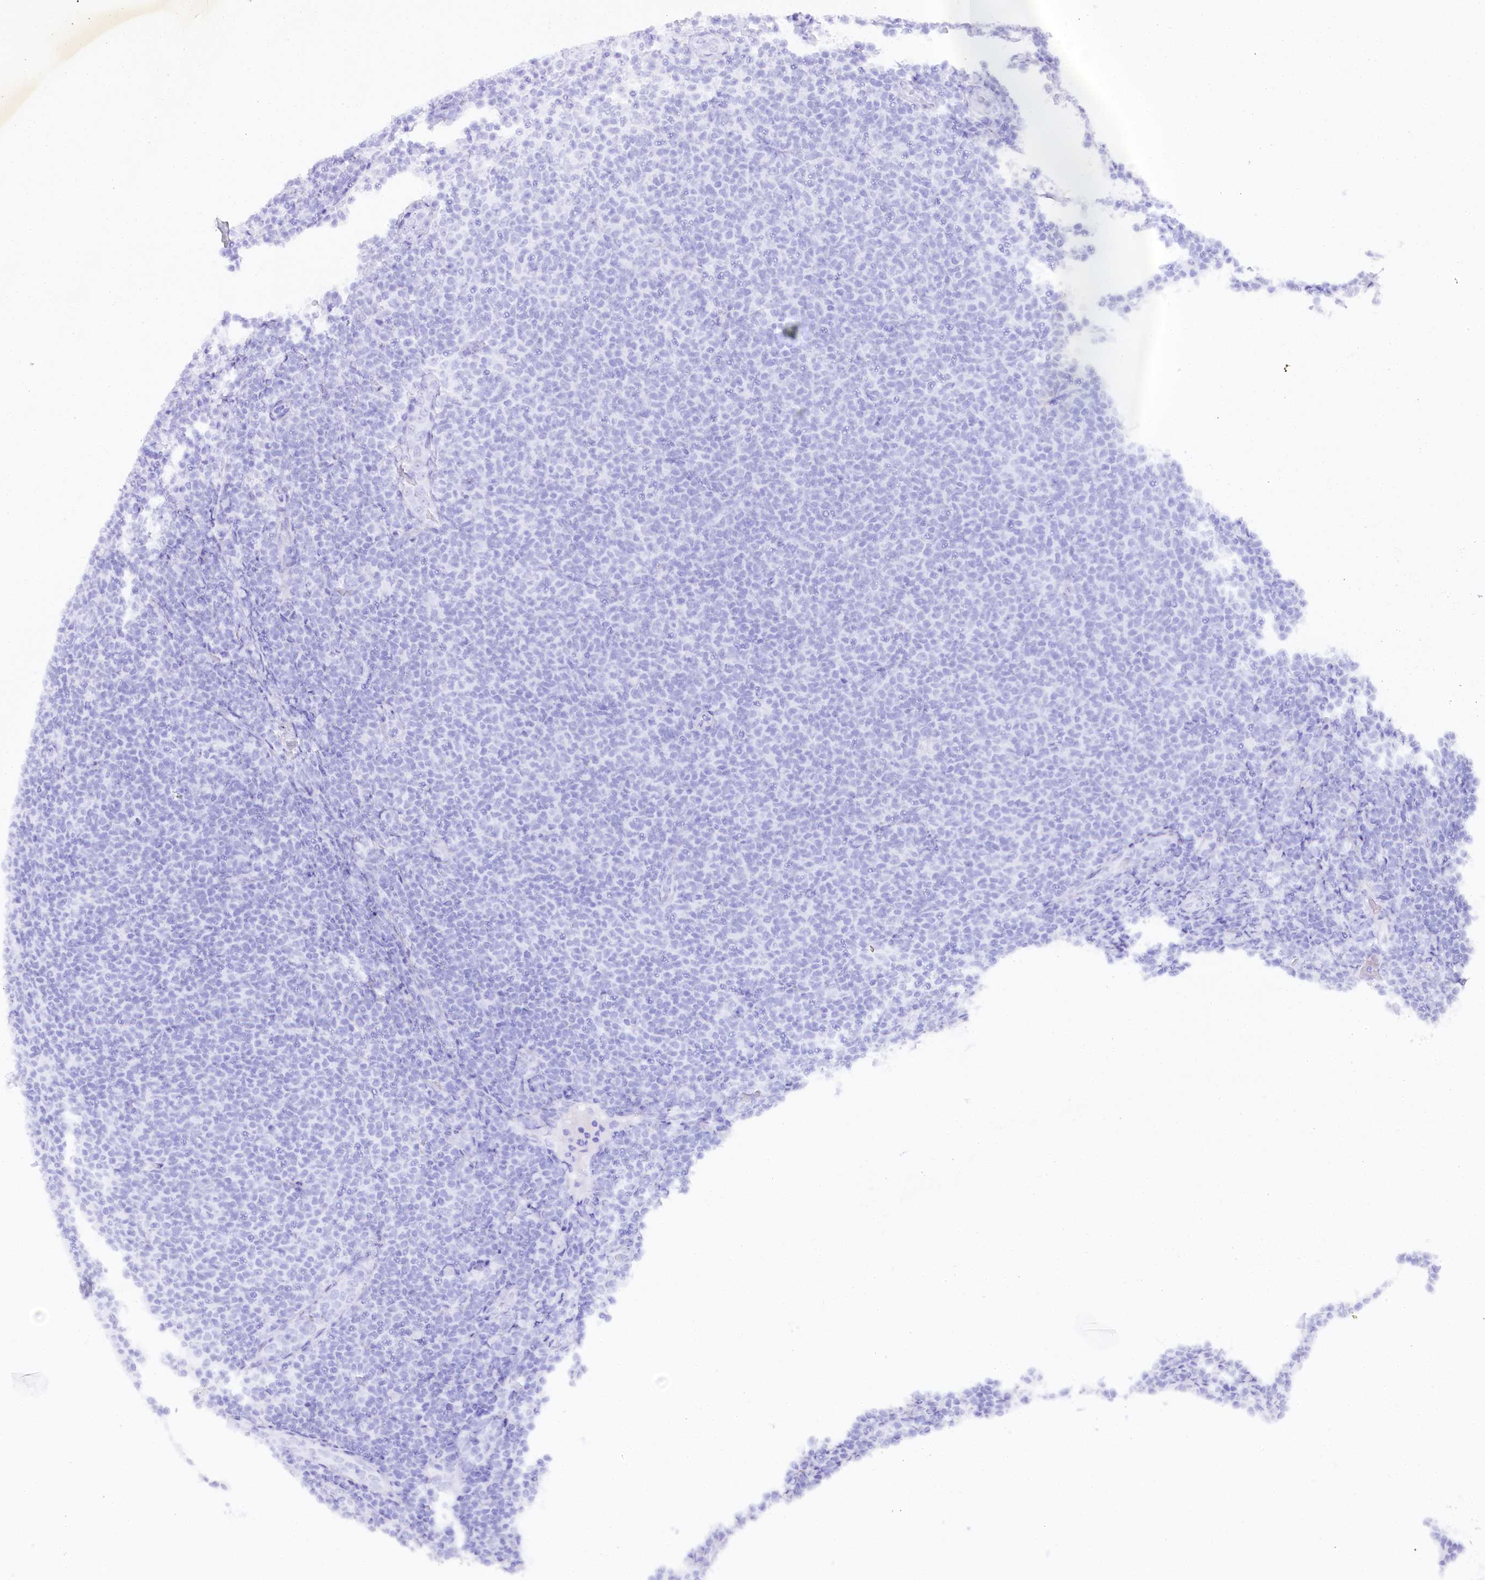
{"staining": {"intensity": "weak", "quantity": "<25%", "location": "cytoplasmic/membranous,nuclear"}, "tissue": "lymphoma", "cell_type": "Tumor cells", "image_type": "cancer", "snomed": [{"axis": "morphology", "description": "Malignant lymphoma, non-Hodgkin's type, Low grade"}, {"axis": "topography", "description": "Lymph node"}], "caption": "Protein analysis of low-grade malignant lymphoma, non-Hodgkin's type shows no significant positivity in tumor cells.", "gene": "ENSG00000144785", "patient": {"sex": "male", "age": 66}}